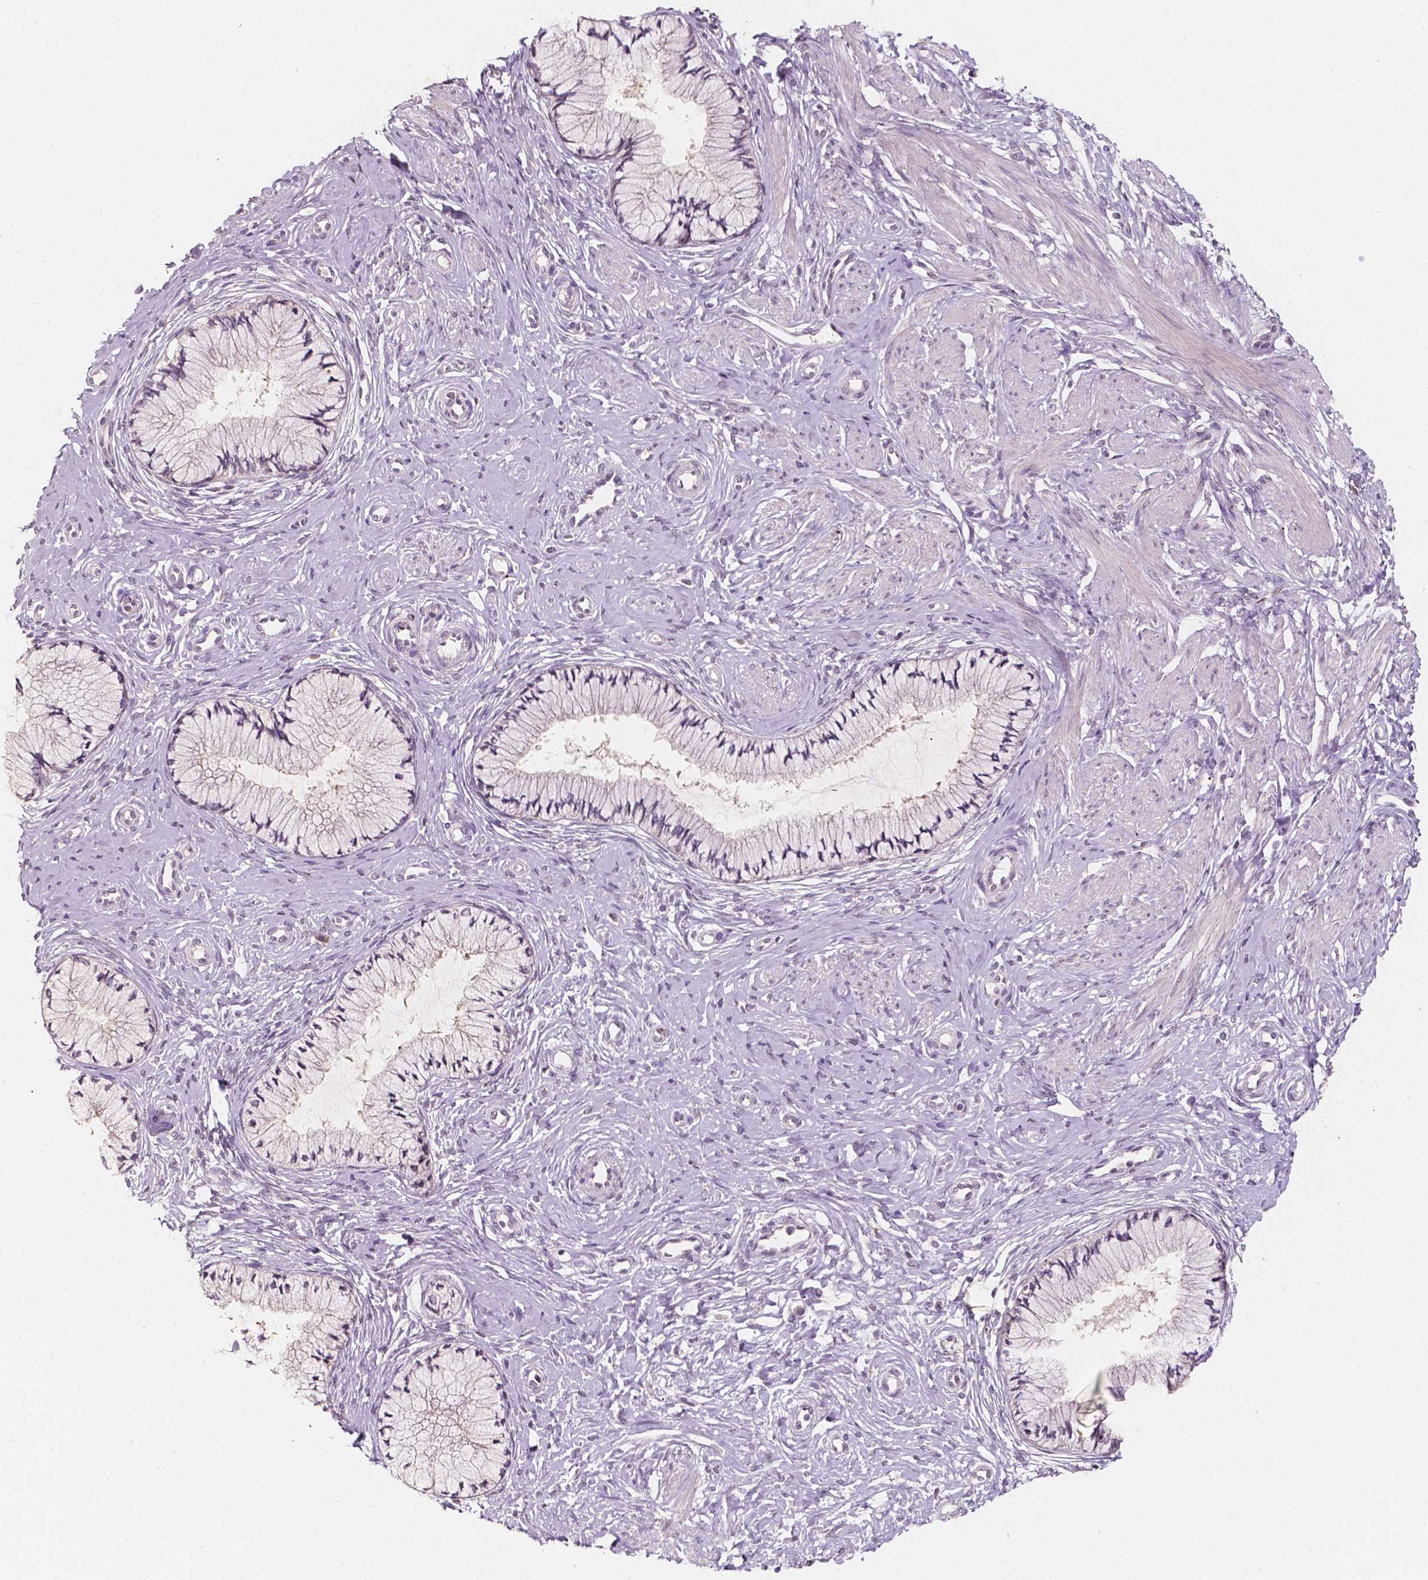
{"staining": {"intensity": "negative", "quantity": "none", "location": "none"}, "tissue": "cervix", "cell_type": "Glandular cells", "image_type": "normal", "snomed": [{"axis": "morphology", "description": "Normal tissue, NOS"}, {"axis": "topography", "description": "Cervix"}], "caption": "IHC histopathology image of unremarkable cervix stained for a protein (brown), which demonstrates no expression in glandular cells. (Stains: DAB (3,3'-diaminobenzidine) immunohistochemistry (IHC) with hematoxylin counter stain, Microscopy: brightfield microscopy at high magnification).", "gene": "TAL1", "patient": {"sex": "female", "age": 37}}